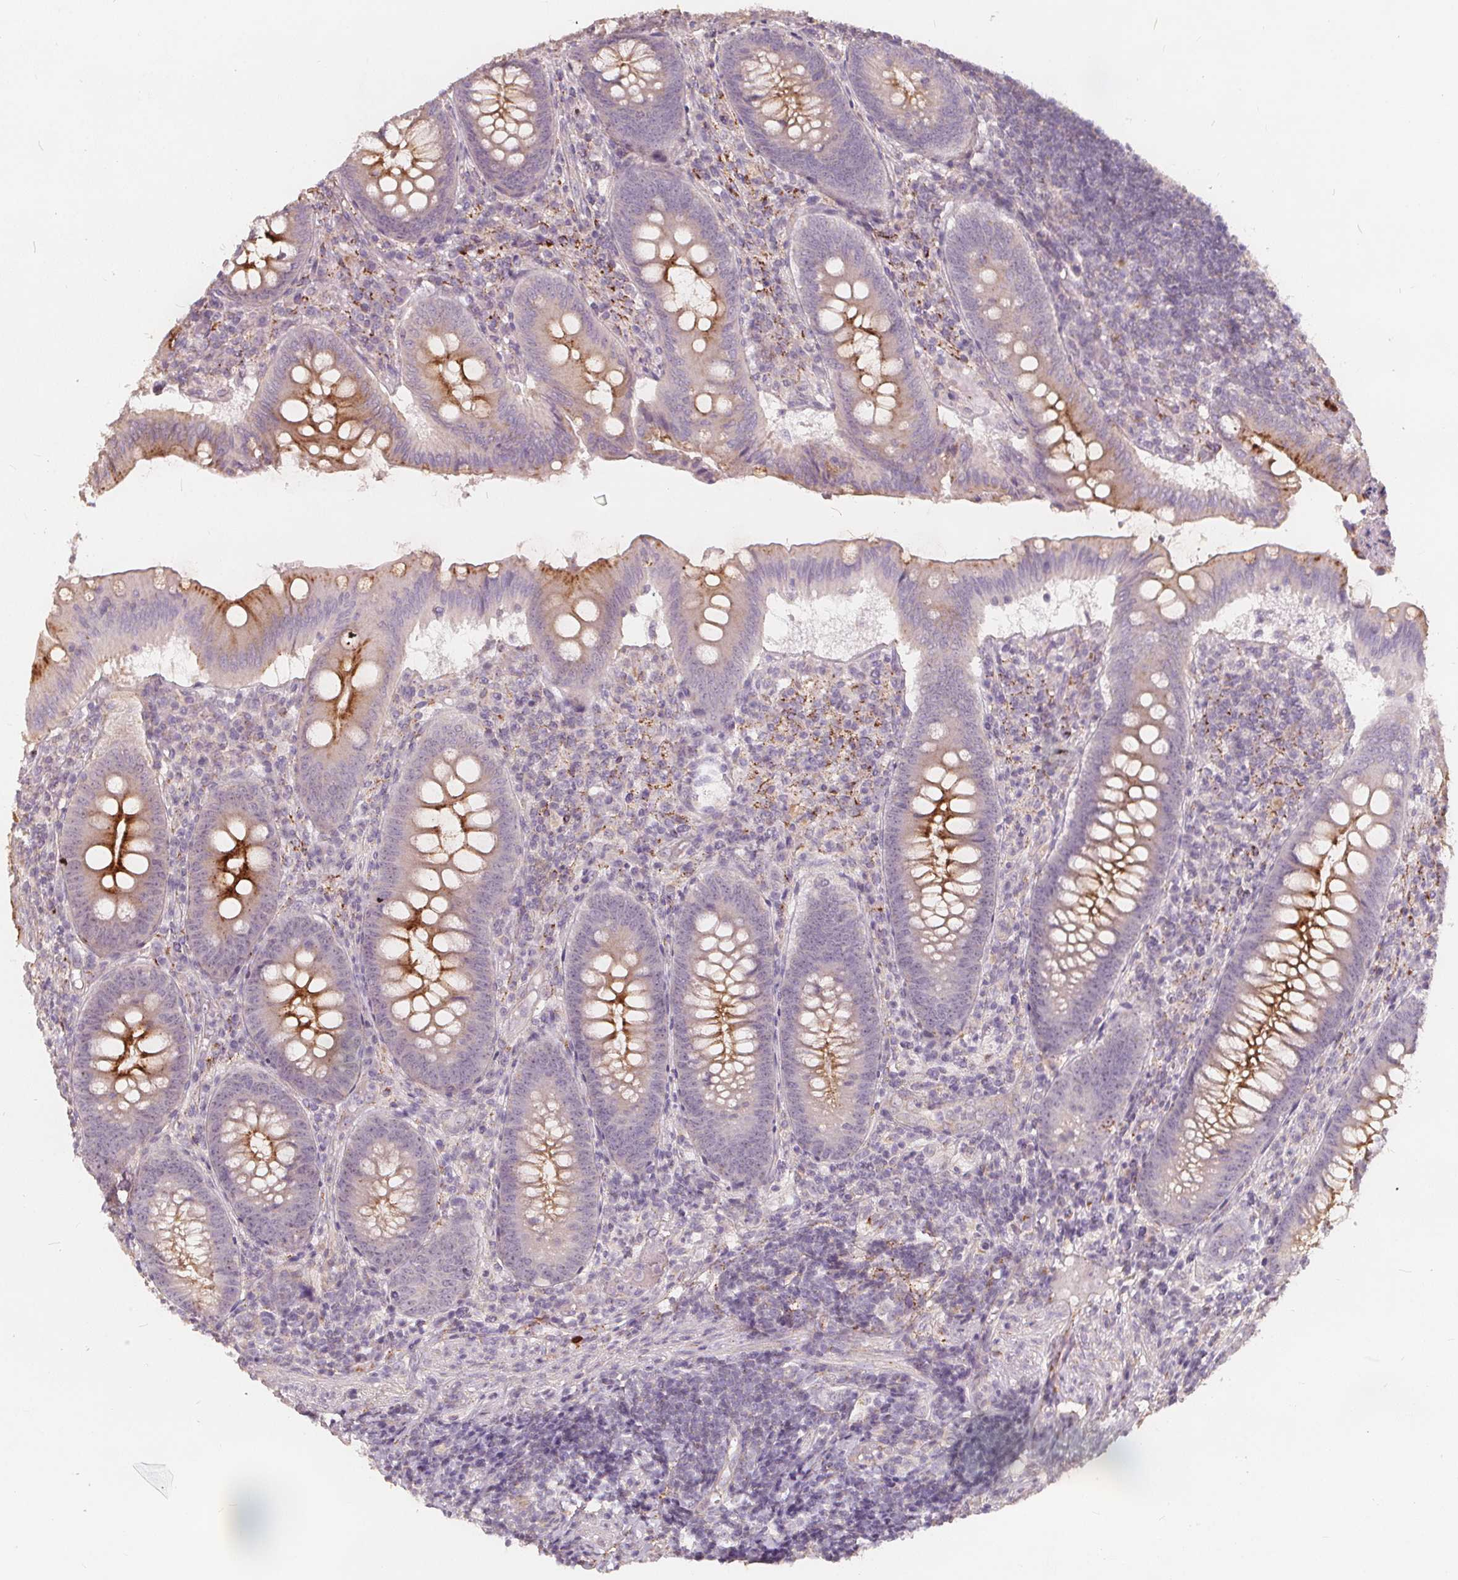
{"staining": {"intensity": "moderate", "quantity": "25%-75%", "location": "cytoplasmic/membranous"}, "tissue": "appendix", "cell_type": "Glandular cells", "image_type": "normal", "snomed": [{"axis": "morphology", "description": "Normal tissue, NOS"}, {"axis": "morphology", "description": "Inflammation, NOS"}, {"axis": "topography", "description": "Appendix"}], "caption": "A brown stain labels moderate cytoplasmic/membranous expression of a protein in glandular cells of normal appendix. (brown staining indicates protein expression, while blue staining denotes nuclei).", "gene": "DRC3", "patient": {"sex": "male", "age": 16}}